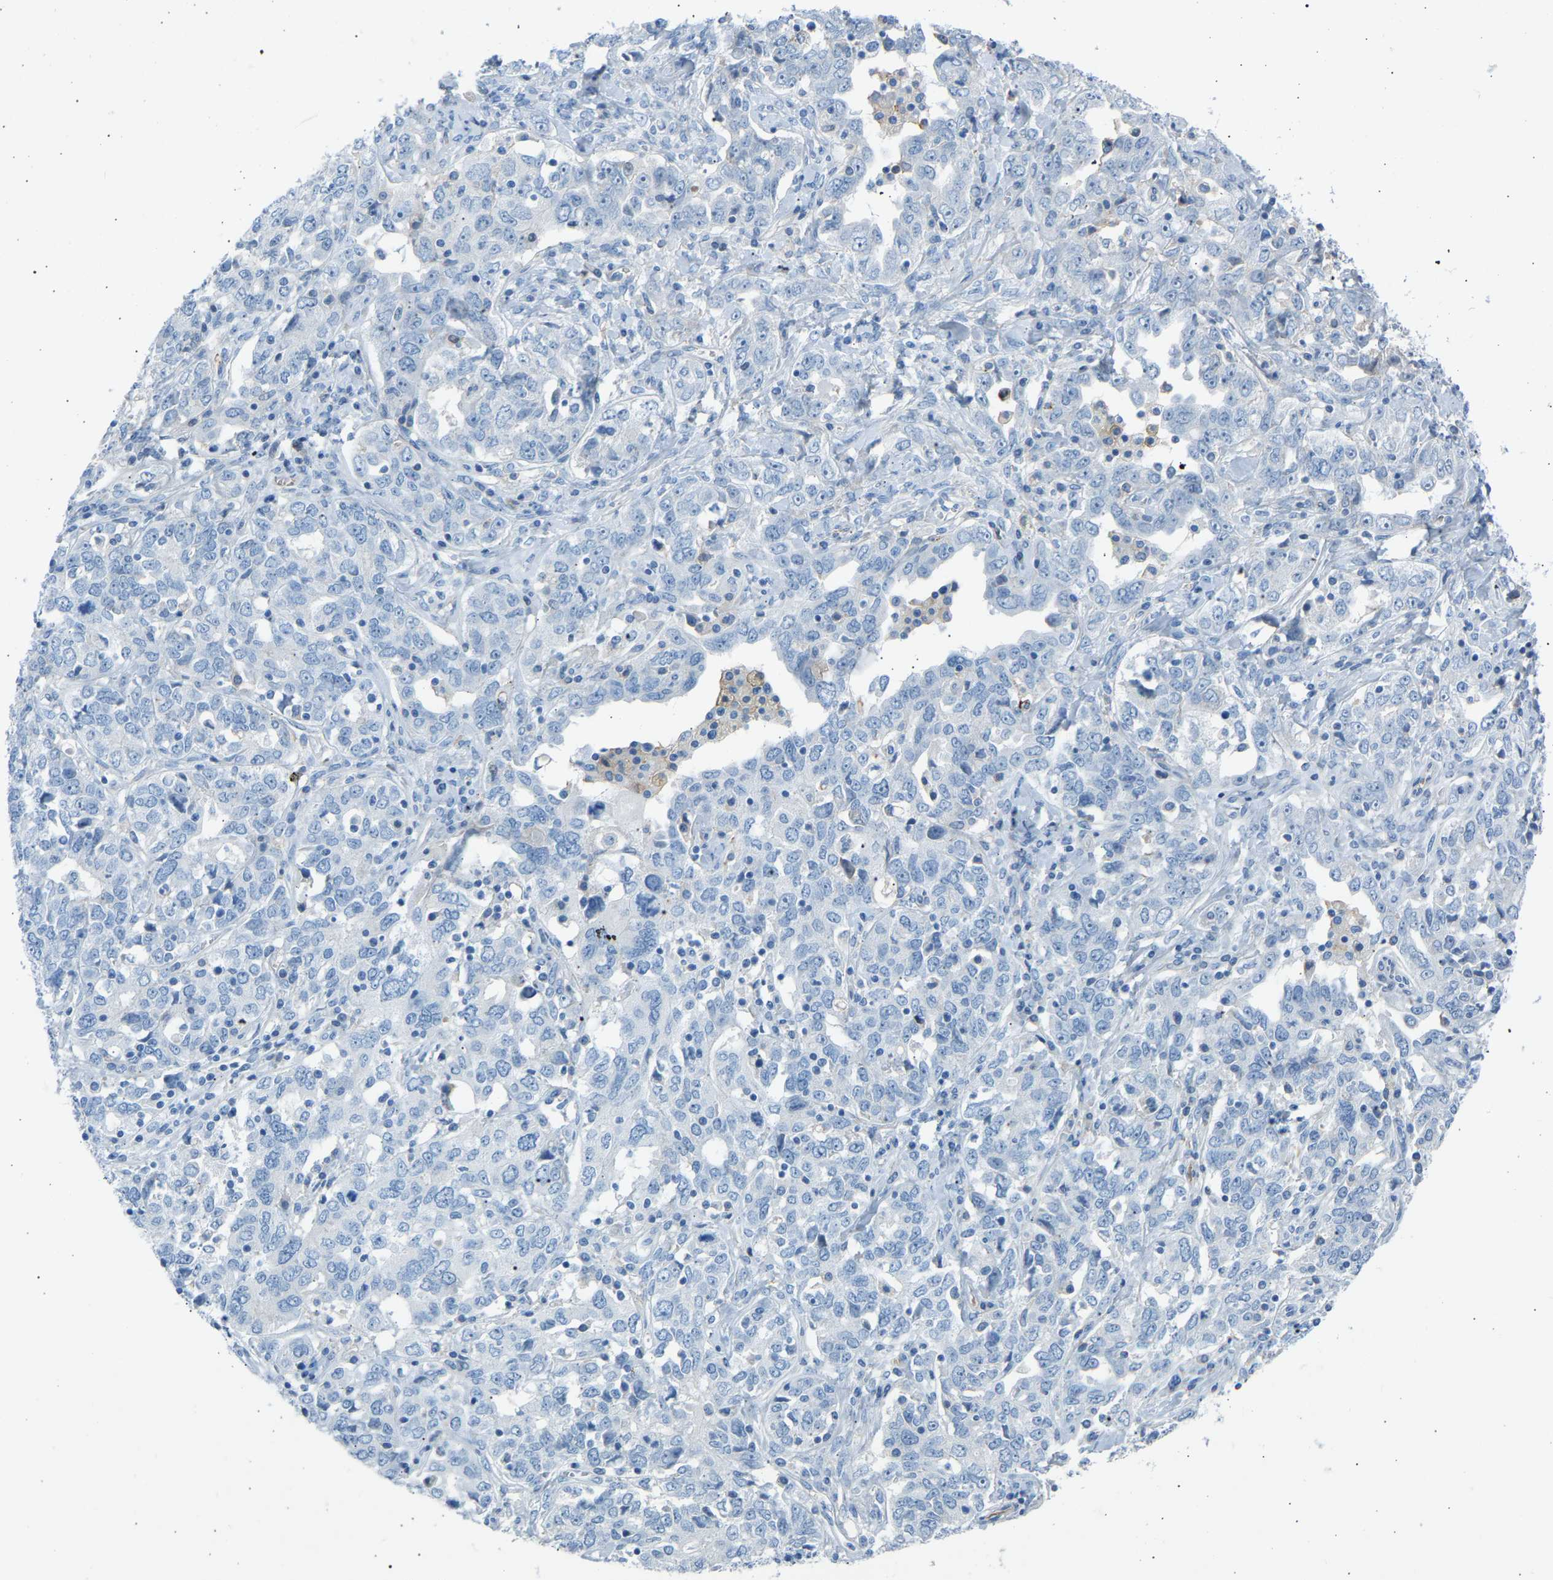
{"staining": {"intensity": "negative", "quantity": "none", "location": "none"}, "tissue": "ovarian cancer", "cell_type": "Tumor cells", "image_type": "cancer", "snomed": [{"axis": "morphology", "description": "Carcinoma, endometroid"}, {"axis": "topography", "description": "Ovary"}], "caption": "The micrograph shows no significant staining in tumor cells of ovarian cancer. Brightfield microscopy of IHC stained with DAB (3,3'-diaminobenzidine) (brown) and hematoxylin (blue), captured at high magnification.", "gene": "GNAS", "patient": {"sex": "female", "age": 62}}